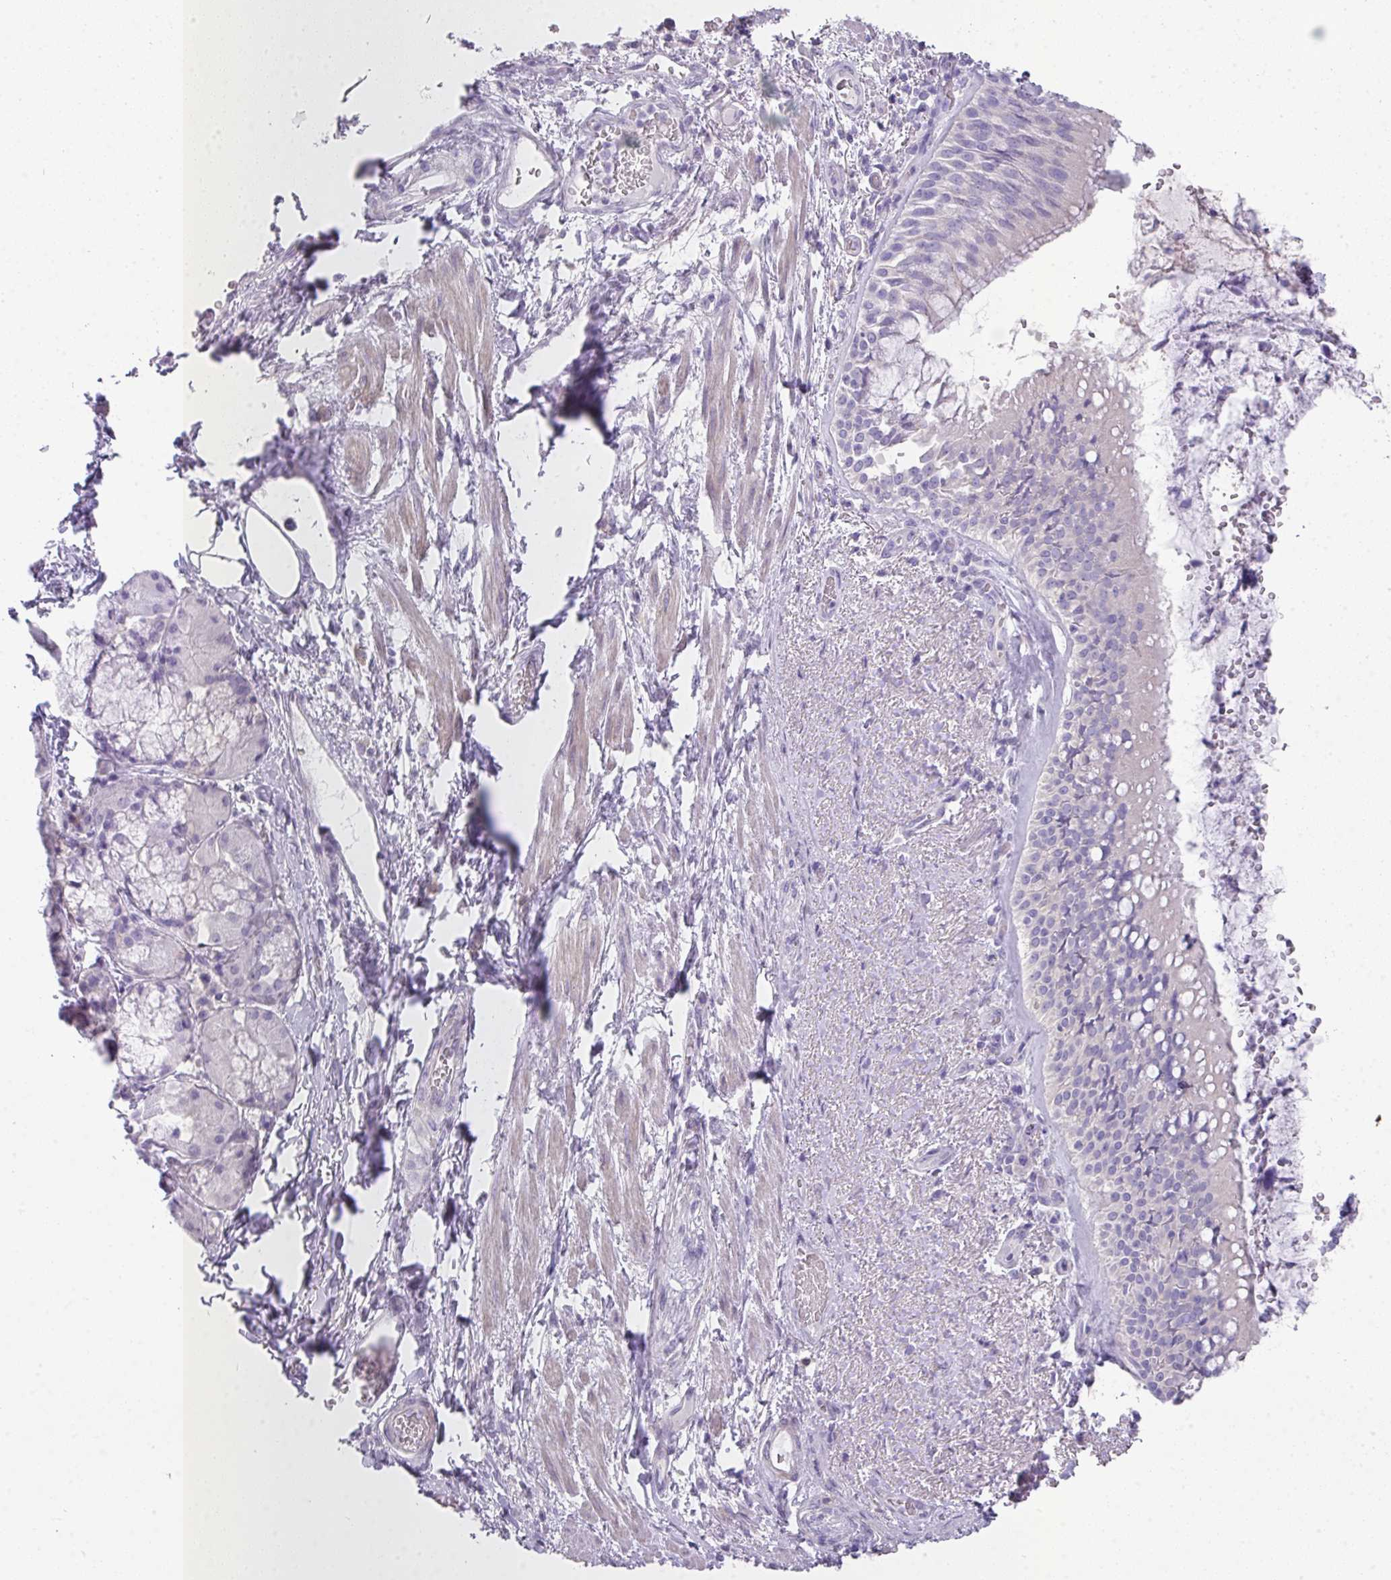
{"staining": {"intensity": "negative", "quantity": "none", "location": "none"}, "tissue": "bronchus", "cell_type": "Respiratory epithelial cells", "image_type": "normal", "snomed": [{"axis": "morphology", "description": "Normal tissue, NOS"}, {"axis": "topography", "description": "Cartilage tissue"}, {"axis": "topography", "description": "Bronchus"}], "caption": "High power microscopy micrograph of an immunohistochemistry (IHC) image of benign bronchus, revealing no significant expression in respiratory epithelial cells. Brightfield microscopy of immunohistochemistry (IHC) stained with DAB (brown) and hematoxylin (blue), captured at high magnification.", "gene": "GLI4", "patient": {"sex": "male", "age": 63}}